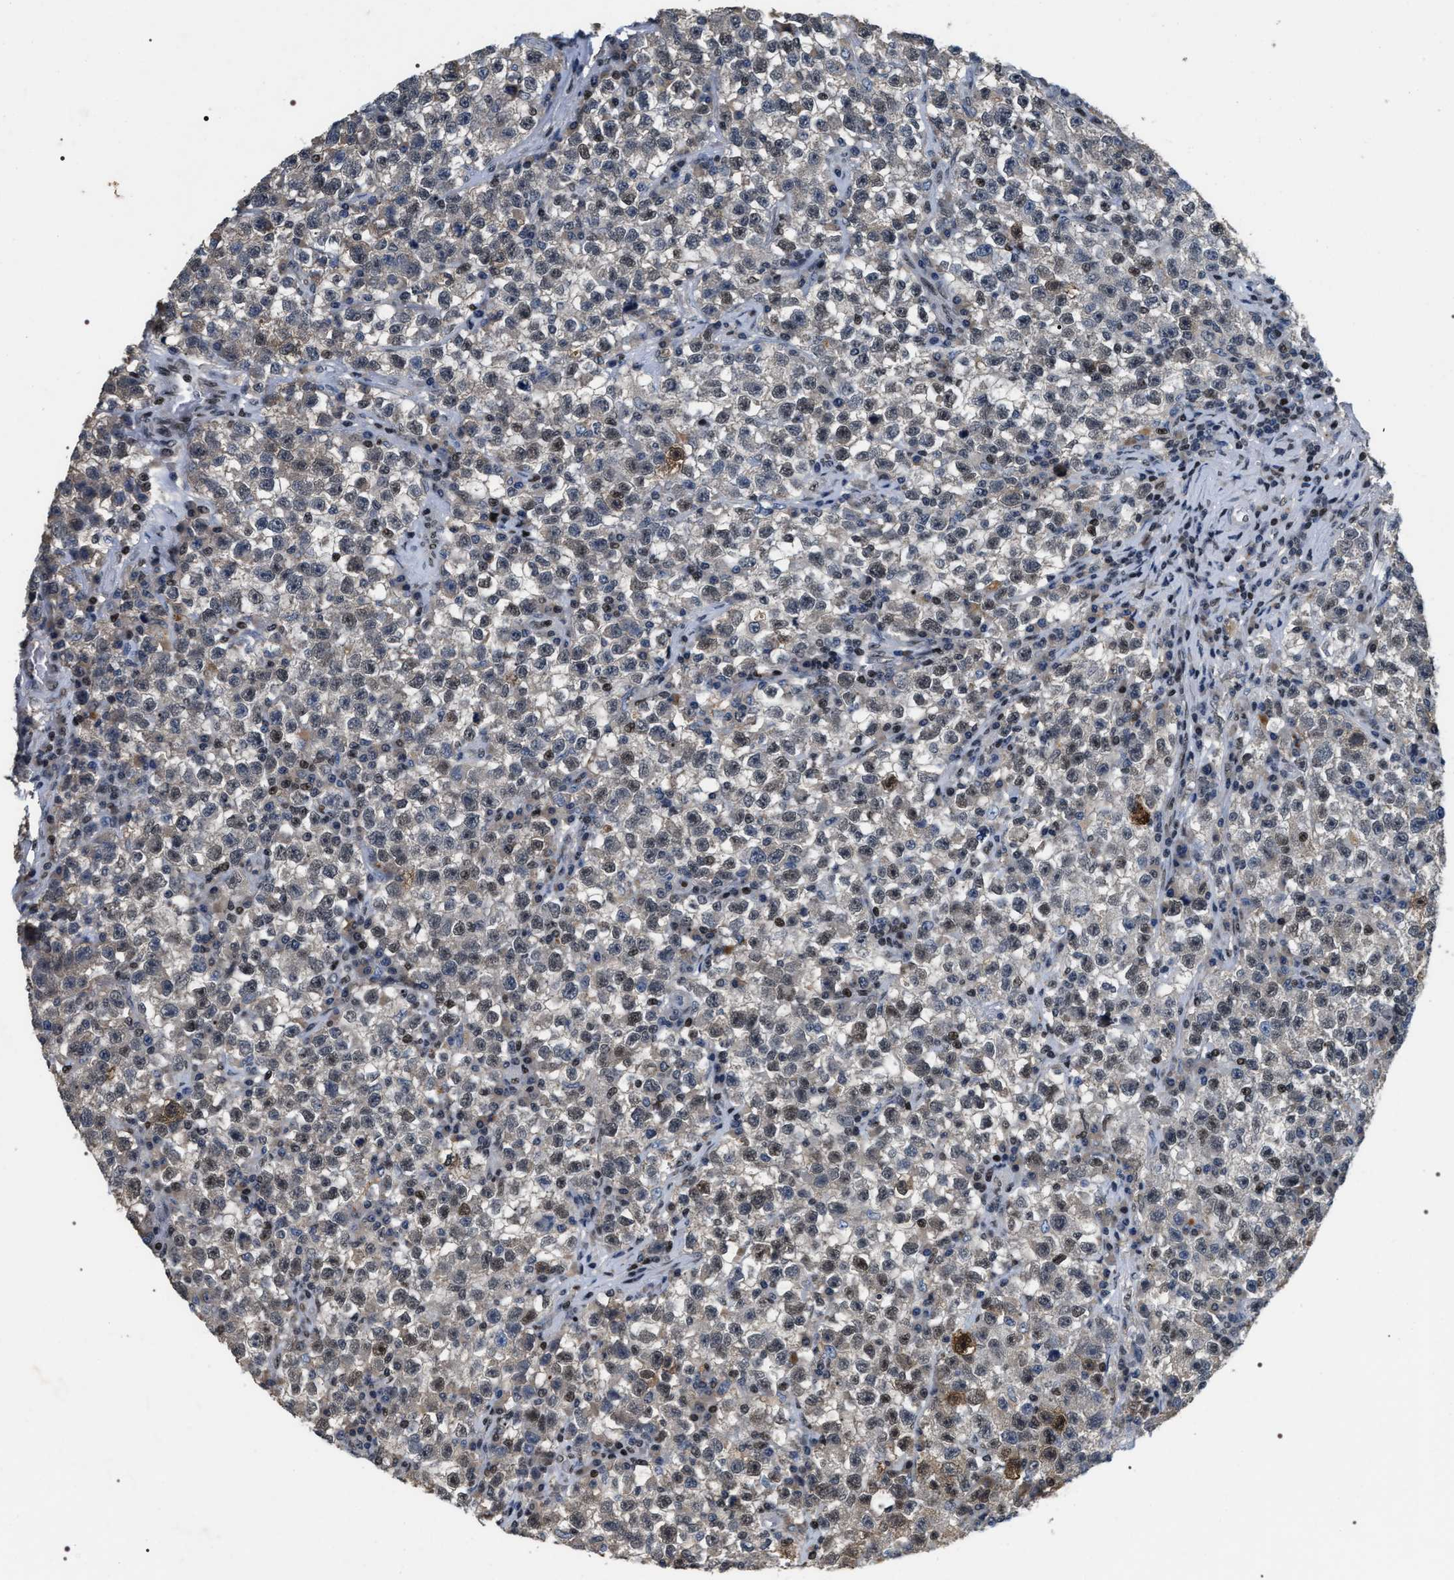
{"staining": {"intensity": "moderate", "quantity": "<25%", "location": "cytoplasmic/membranous,nuclear"}, "tissue": "testis cancer", "cell_type": "Tumor cells", "image_type": "cancer", "snomed": [{"axis": "morphology", "description": "Seminoma, NOS"}, {"axis": "topography", "description": "Testis"}], "caption": "There is low levels of moderate cytoplasmic/membranous and nuclear positivity in tumor cells of testis cancer, as demonstrated by immunohistochemical staining (brown color).", "gene": "C7orf25", "patient": {"sex": "male", "age": 22}}